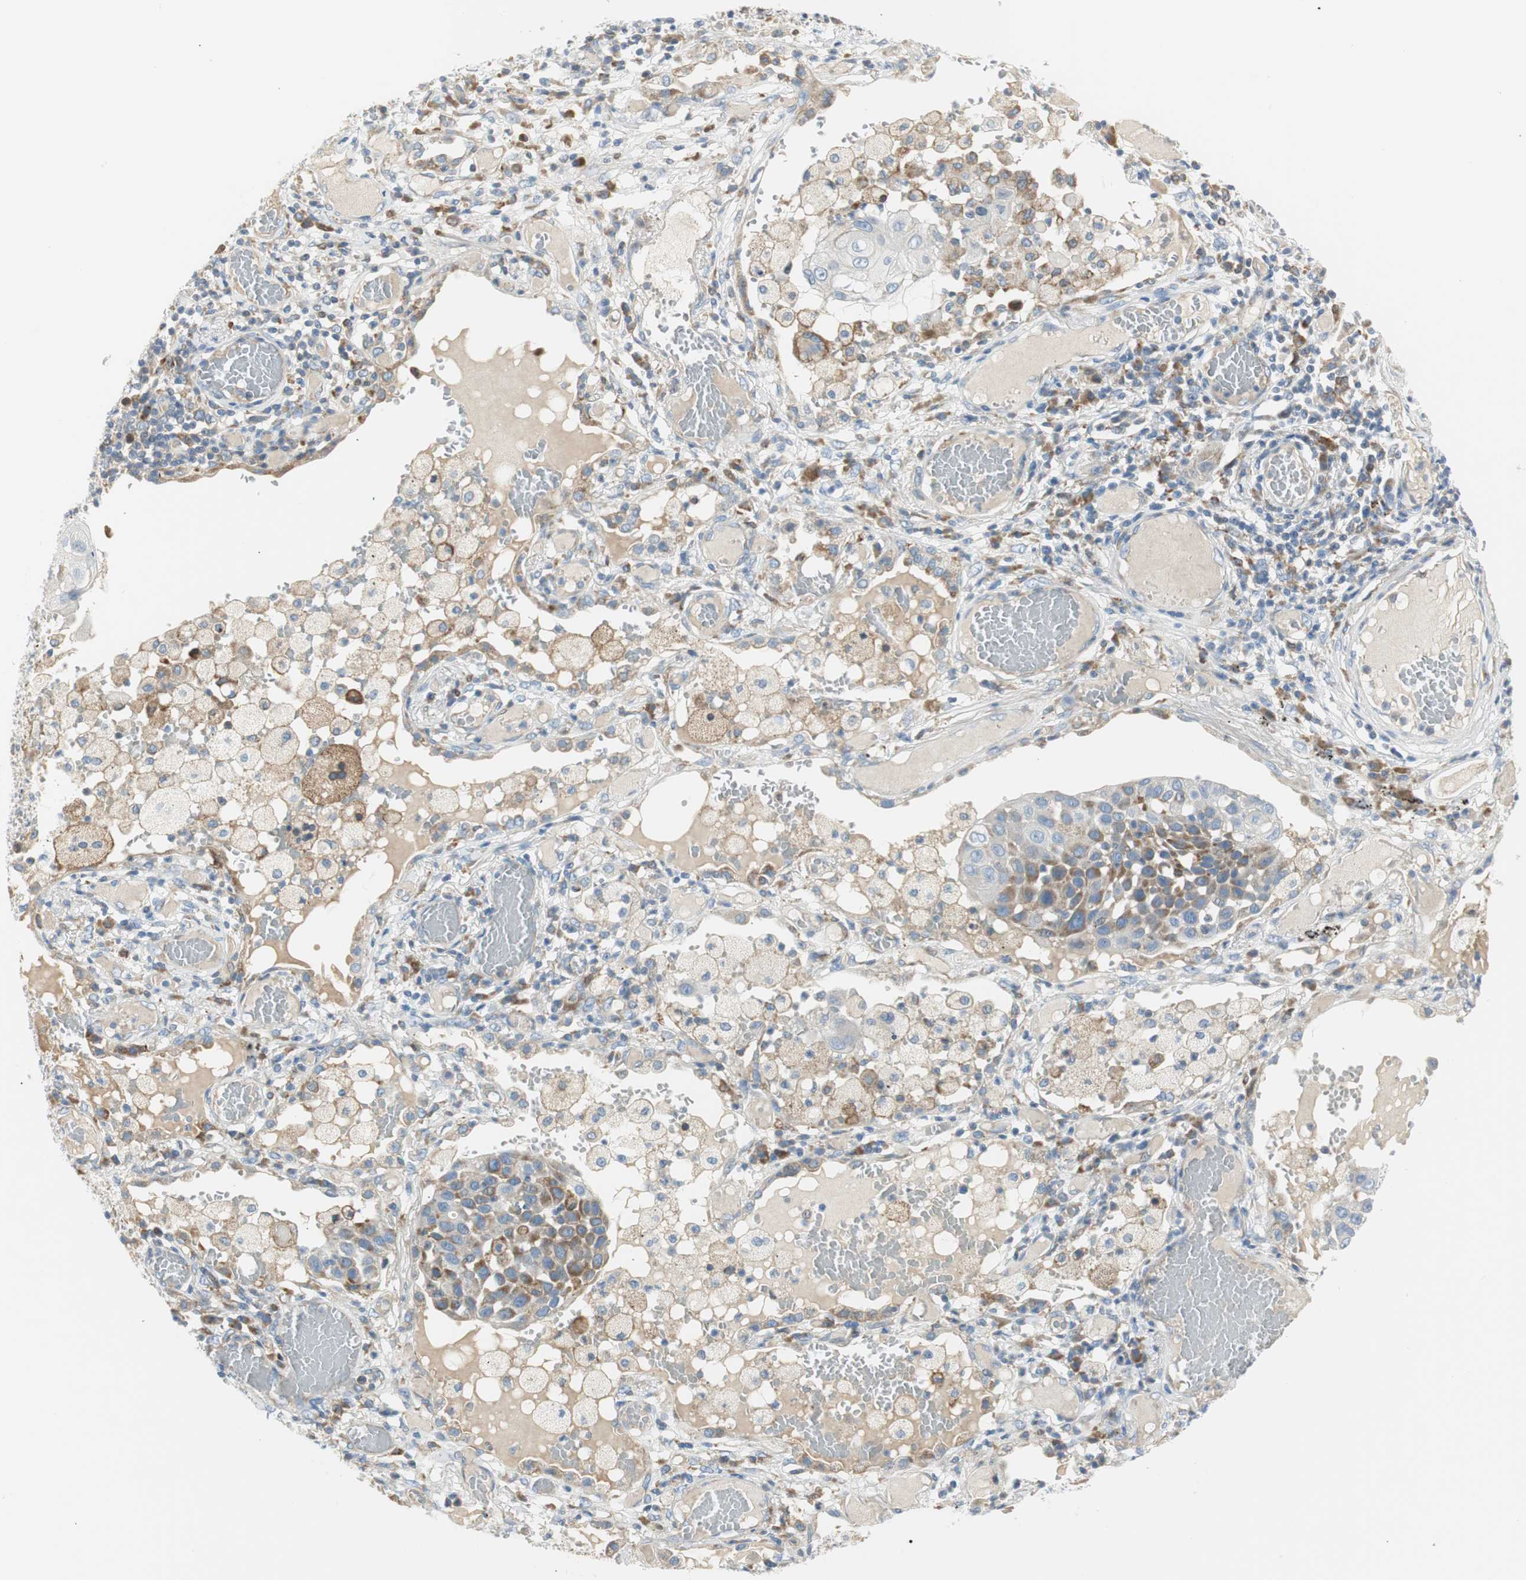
{"staining": {"intensity": "weak", "quantity": "<25%", "location": "cytoplasmic/membranous"}, "tissue": "lung cancer", "cell_type": "Tumor cells", "image_type": "cancer", "snomed": [{"axis": "morphology", "description": "Squamous cell carcinoma, NOS"}, {"axis": "topography", "description": "Lung"}], "caption": "Tumor cells show no significant protein staining in lung cancer (squamous cell carcinoma).", "gene": "TNFSF11", "patient": {"sex": "male", "age": 71}}